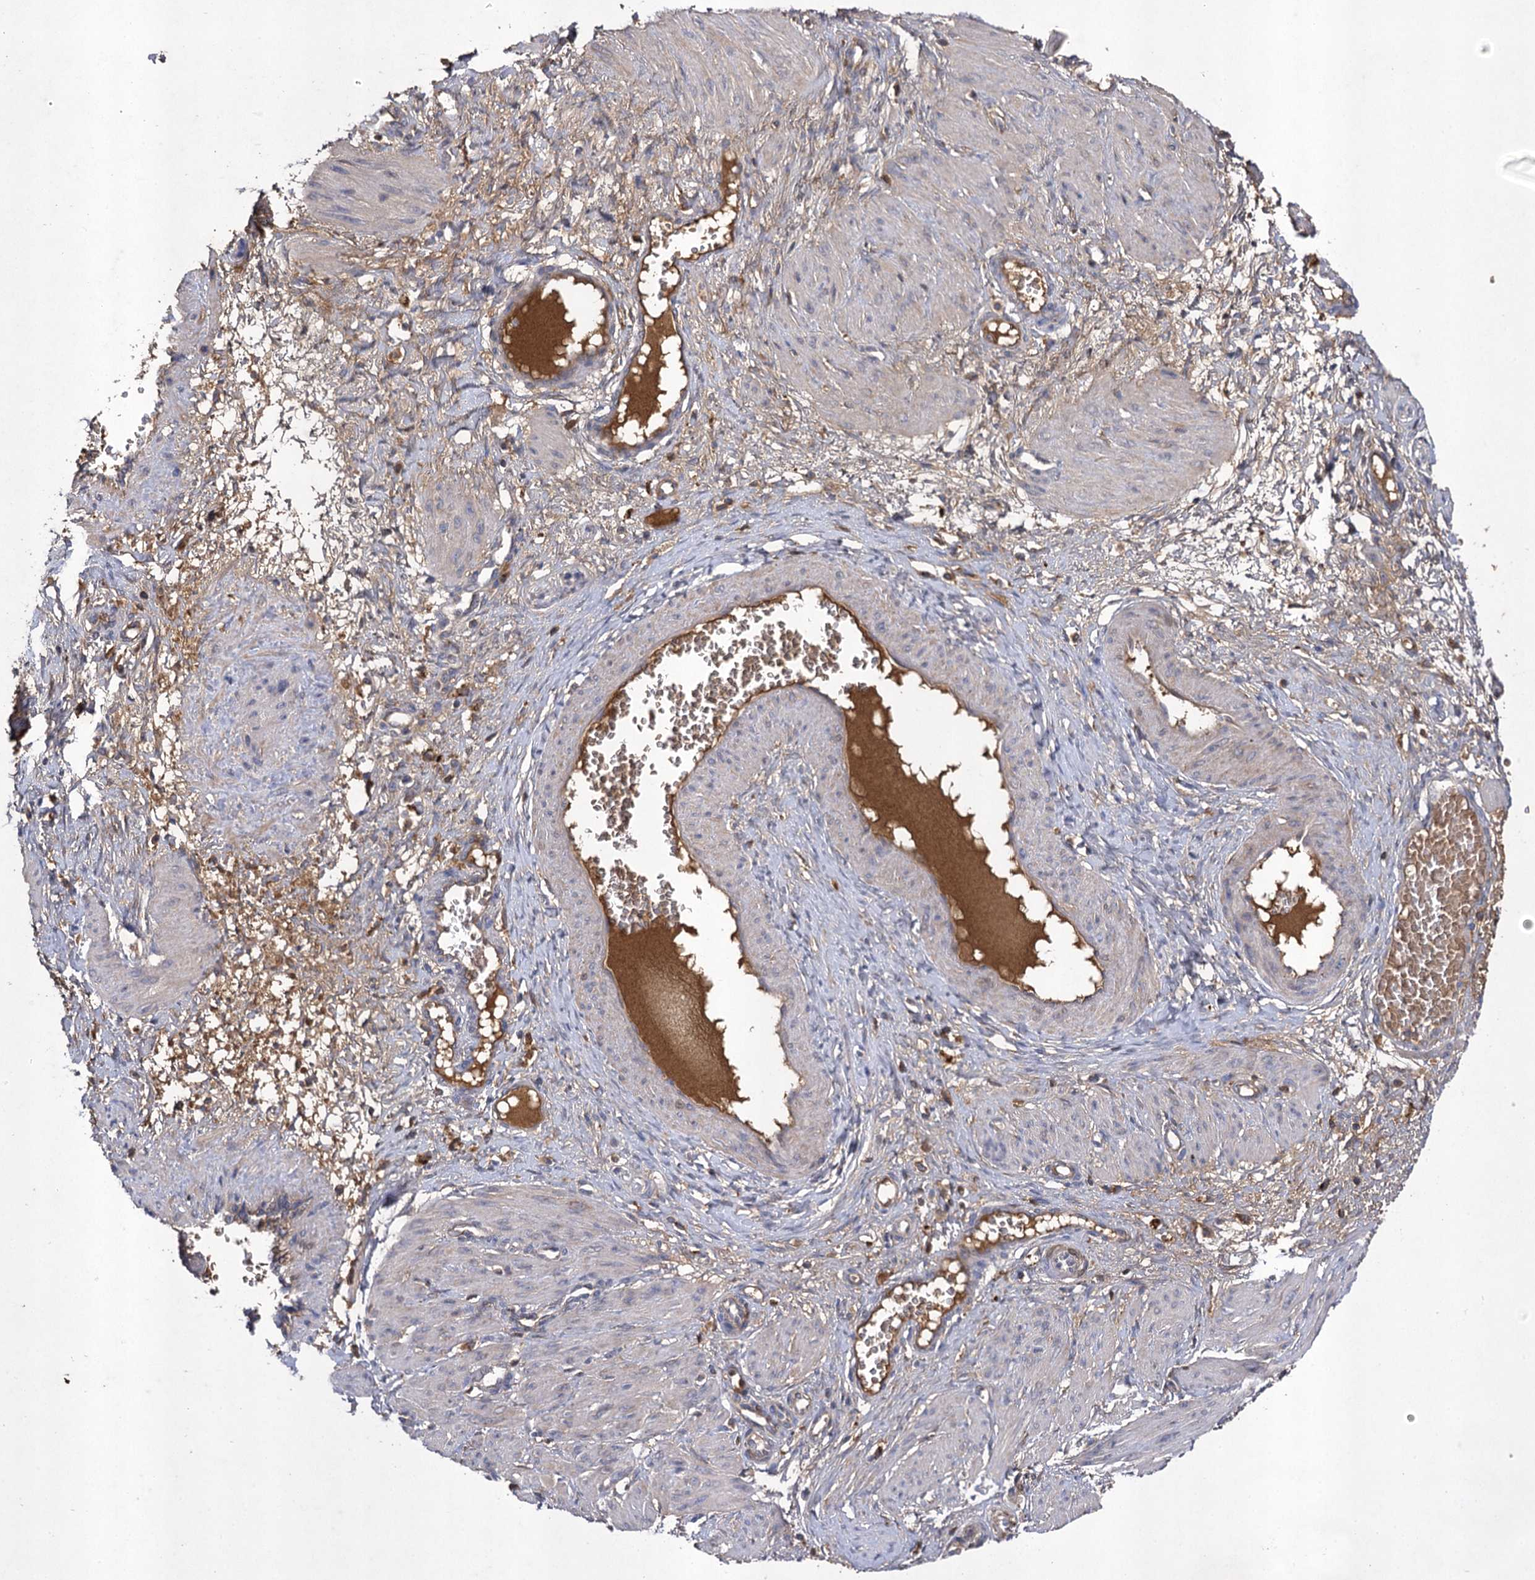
{"staining": {"intensity": "weak", "quantity": "<25%", "location": "cytoplasmic/membranous"}, "tissue": "smooth muscle", "cell_type": "Smooth muscle cells", "image_type": "normal", "snomed": [{"axis": "morphology", "description": "Normal tissue, NOS"}, {"axis": "topography", "description": "Endometrium"}], "caption": "This is an immunohistochemistry (IHC) histopathology image of unremarkable smooth muscle. There is no expression in smooth muscle cells.", "gene": "USP50", "patient": {"sex": "female", "age": 33}}